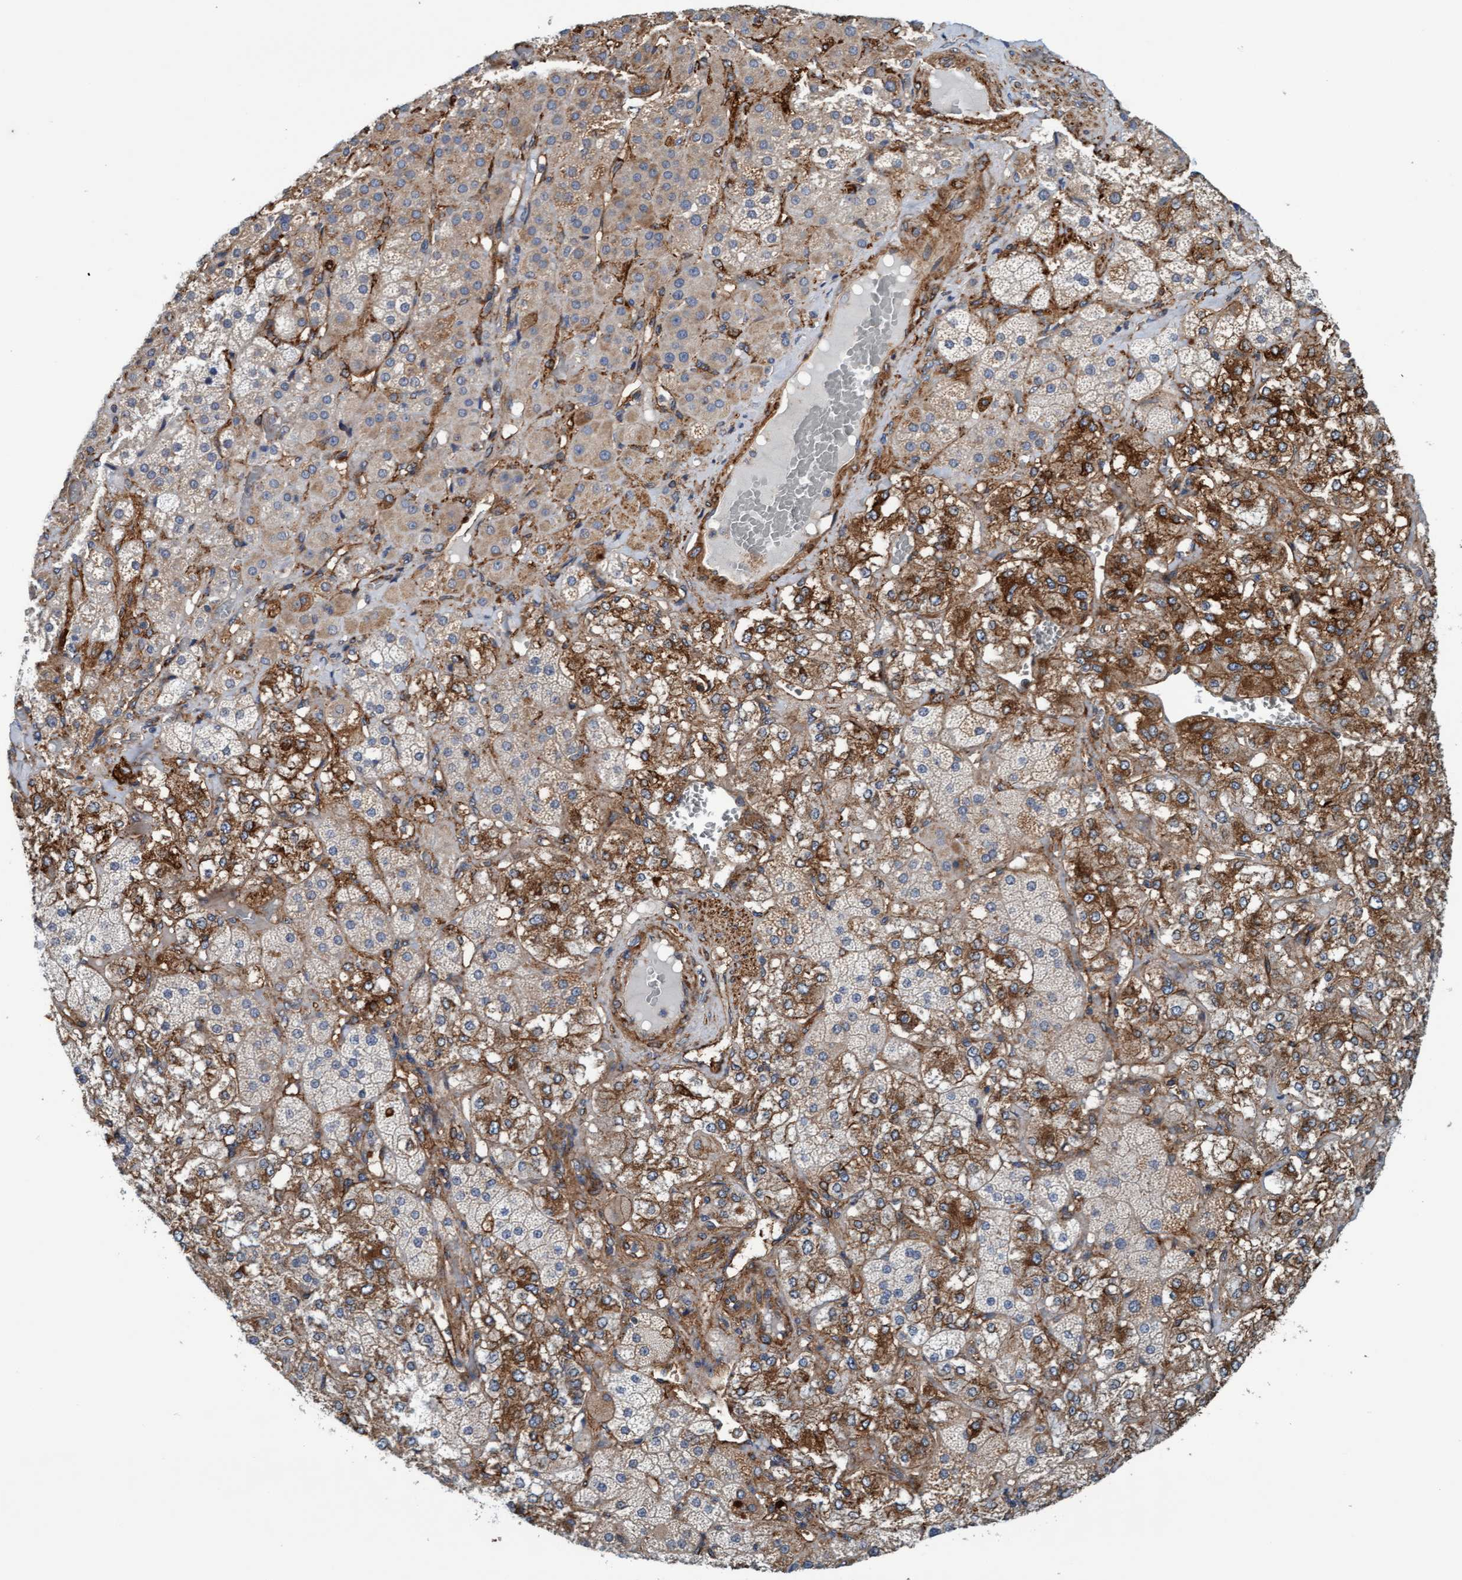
{"staining": {"intensity": "weak", "quantity": "25%-75%", "location": "cytoplasmic/membranous"}, "tissue": "adrenal gland", "cell_type": "Glandular cells", "image_type": "normal", "snomed": [{"axis": "morphology", "description": "Normal tissue, NOS"}, {"axis": "topography", "description": "Adrenal gland"}], "caption": "Approximately 25%-75% of glandular cells in unremarkable human adrenal gland display weak cytoplasmic/membranous protein positivity as visualized by brown immunohistochemical staining.", "gene": "FMNL3", "patient": {"sex": "male", "age": 57}}